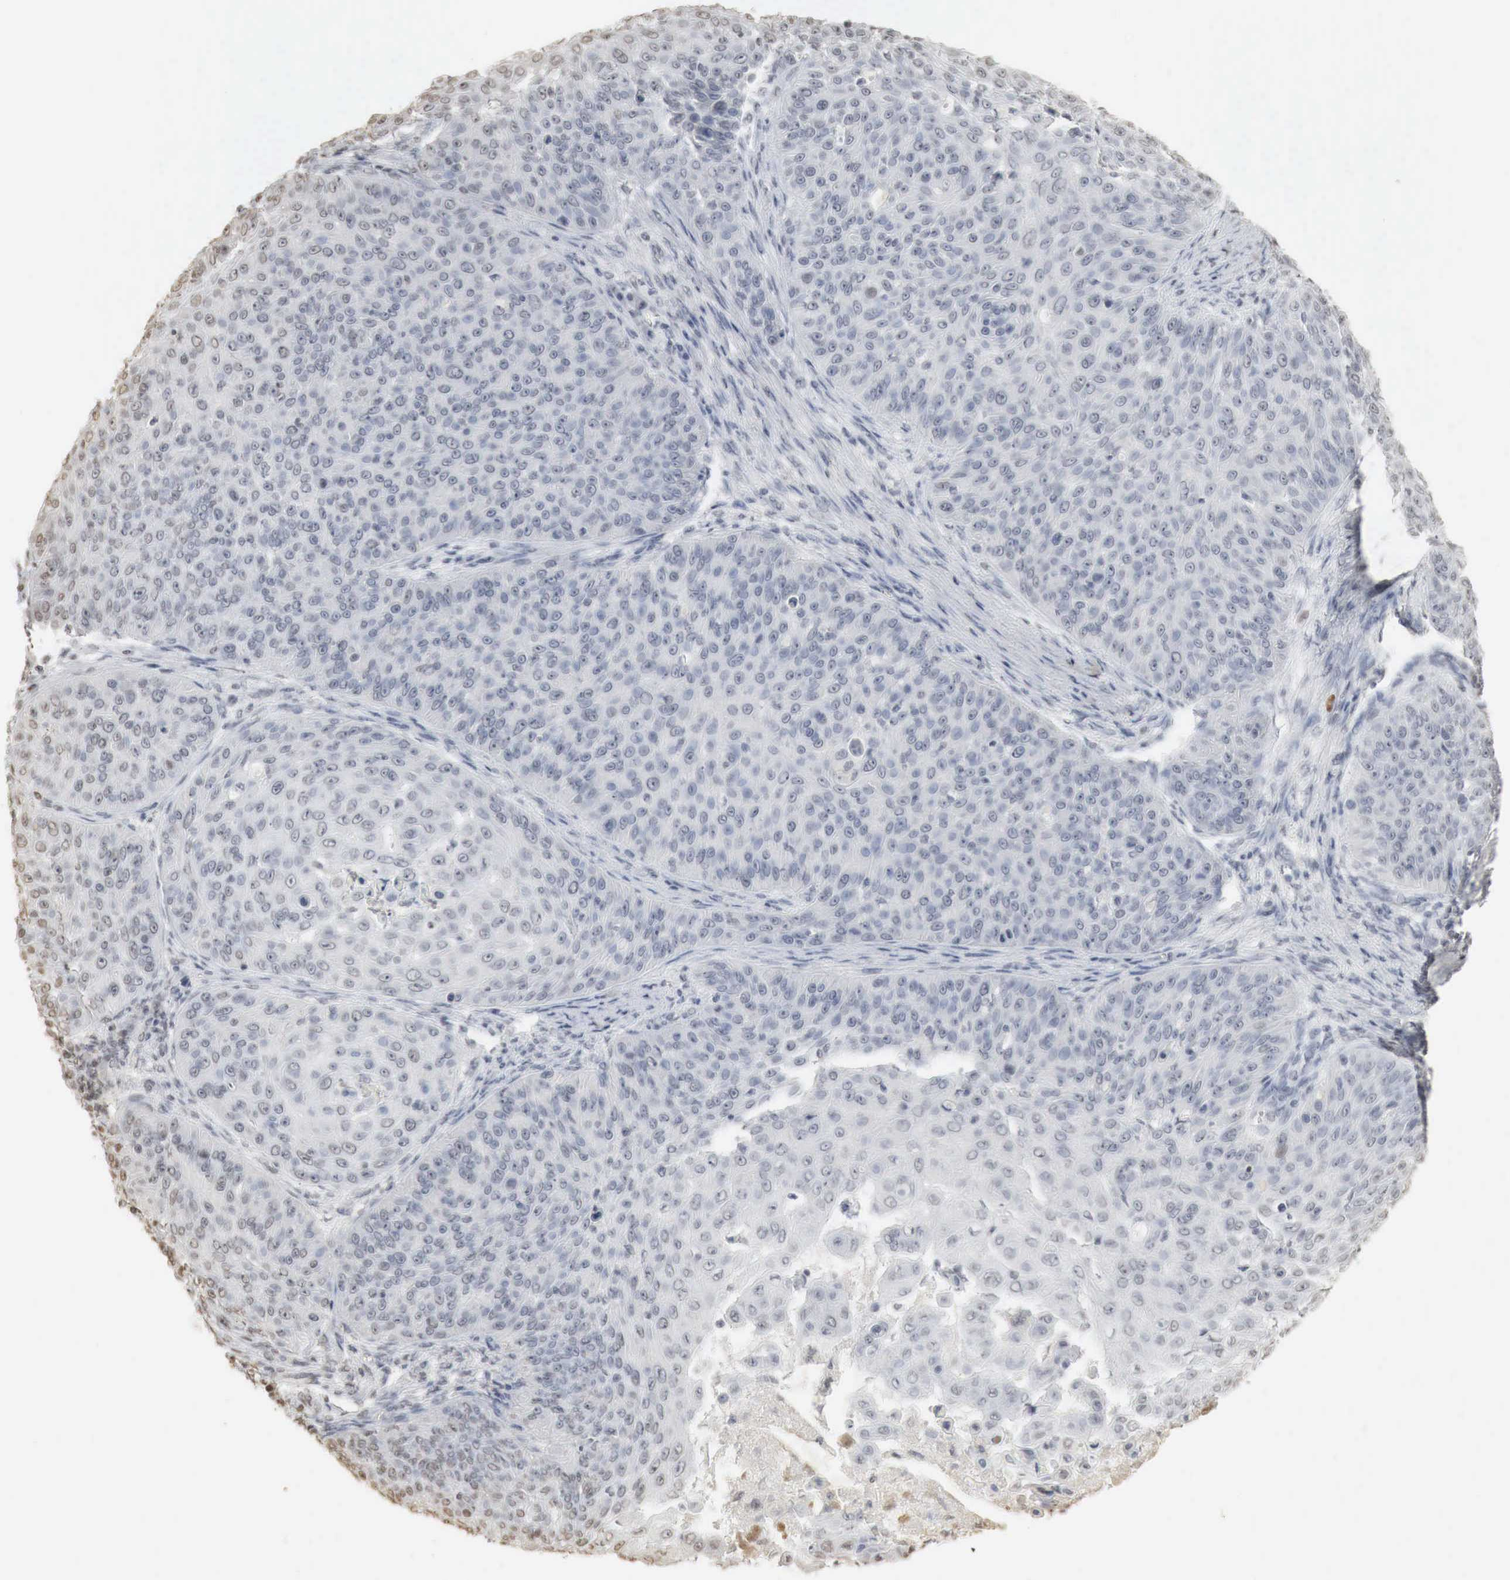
{"staining": {"intensity": "weak", "quantity": "<25%", "location": "nuclear"}, "tissue": "skin cancer", "cell_type": "Tumor cells", "image_type": "cancer", "snomed": [{"axis": "morphology", "description": "Squamous cell carcinoma, NOS"}, {"axis": "topography", "description": "Skin"}], "caption": "This photomicrograph is of skin cancer (squamous cell carcinoma) stained with IHC to label a protein in brown with the nuclei are counter-stained blue. There is no positivity in tumor cells. (DAB (3,3'-diaminobenzidine) IHC visualized using brightfield microscopy, high magnification).", "gene": "ERBB4", "patient": {"sex": "male", "age": 82}}